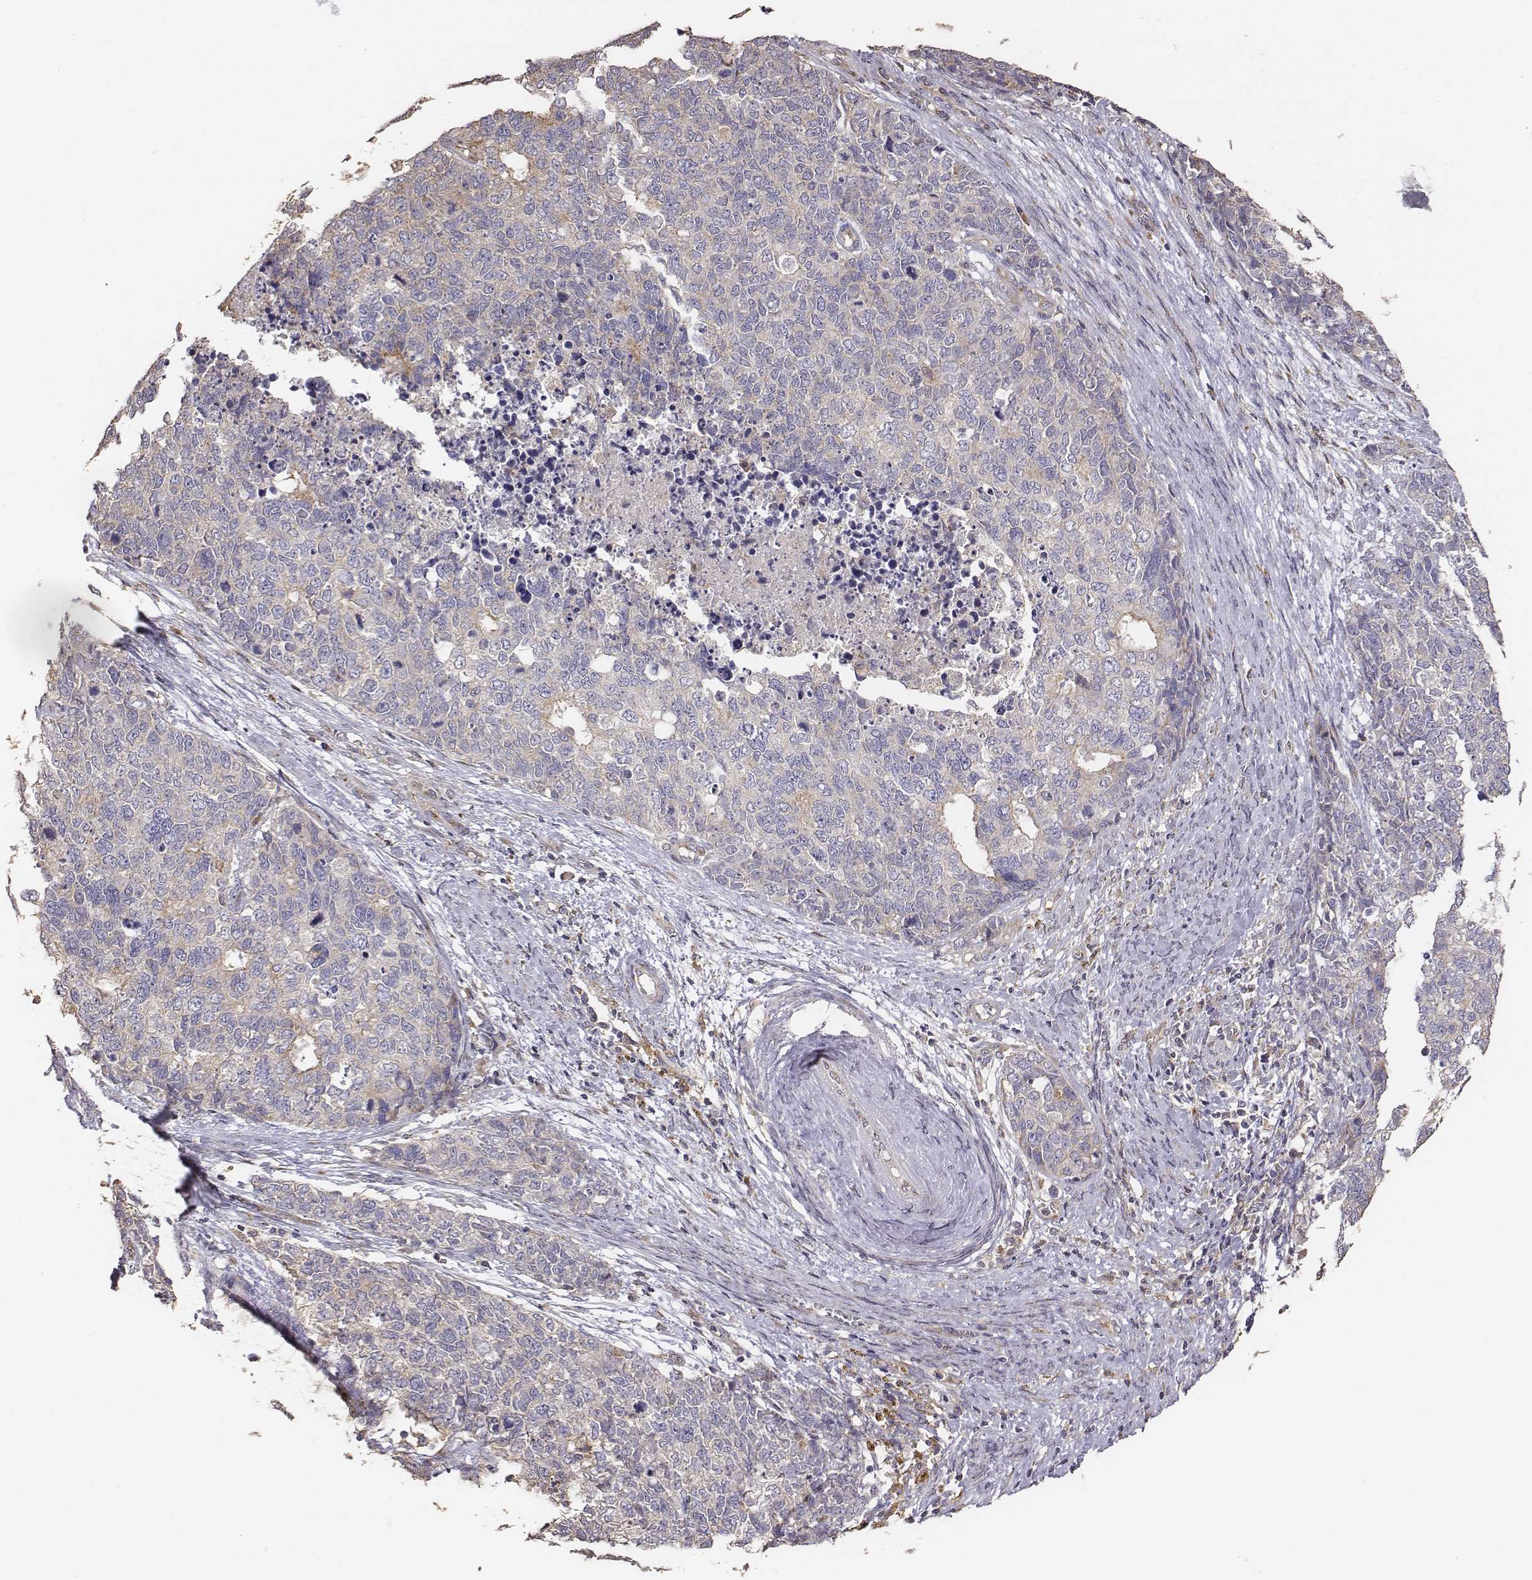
{"staining": {"intensity": "weak", "quantity": "<25%", "location": "cytoplasmic/membranous"}, "tissue": "cervical cancer", "cell_type": "Tumor cells", "image_type": "cancer", "snomed": [{"axis": "morphology", "description": "Squamous cell carcinoma, NOS"}, {"axis": "topography", "description": "Cervix"}], "caption": "DAB immunohistochemical staining of cervical squamous cell carcinoma reveals no significant positivity in tumor cells.", "gene": "AP1B1", "patient": {"sex": "female", "age": 63}}